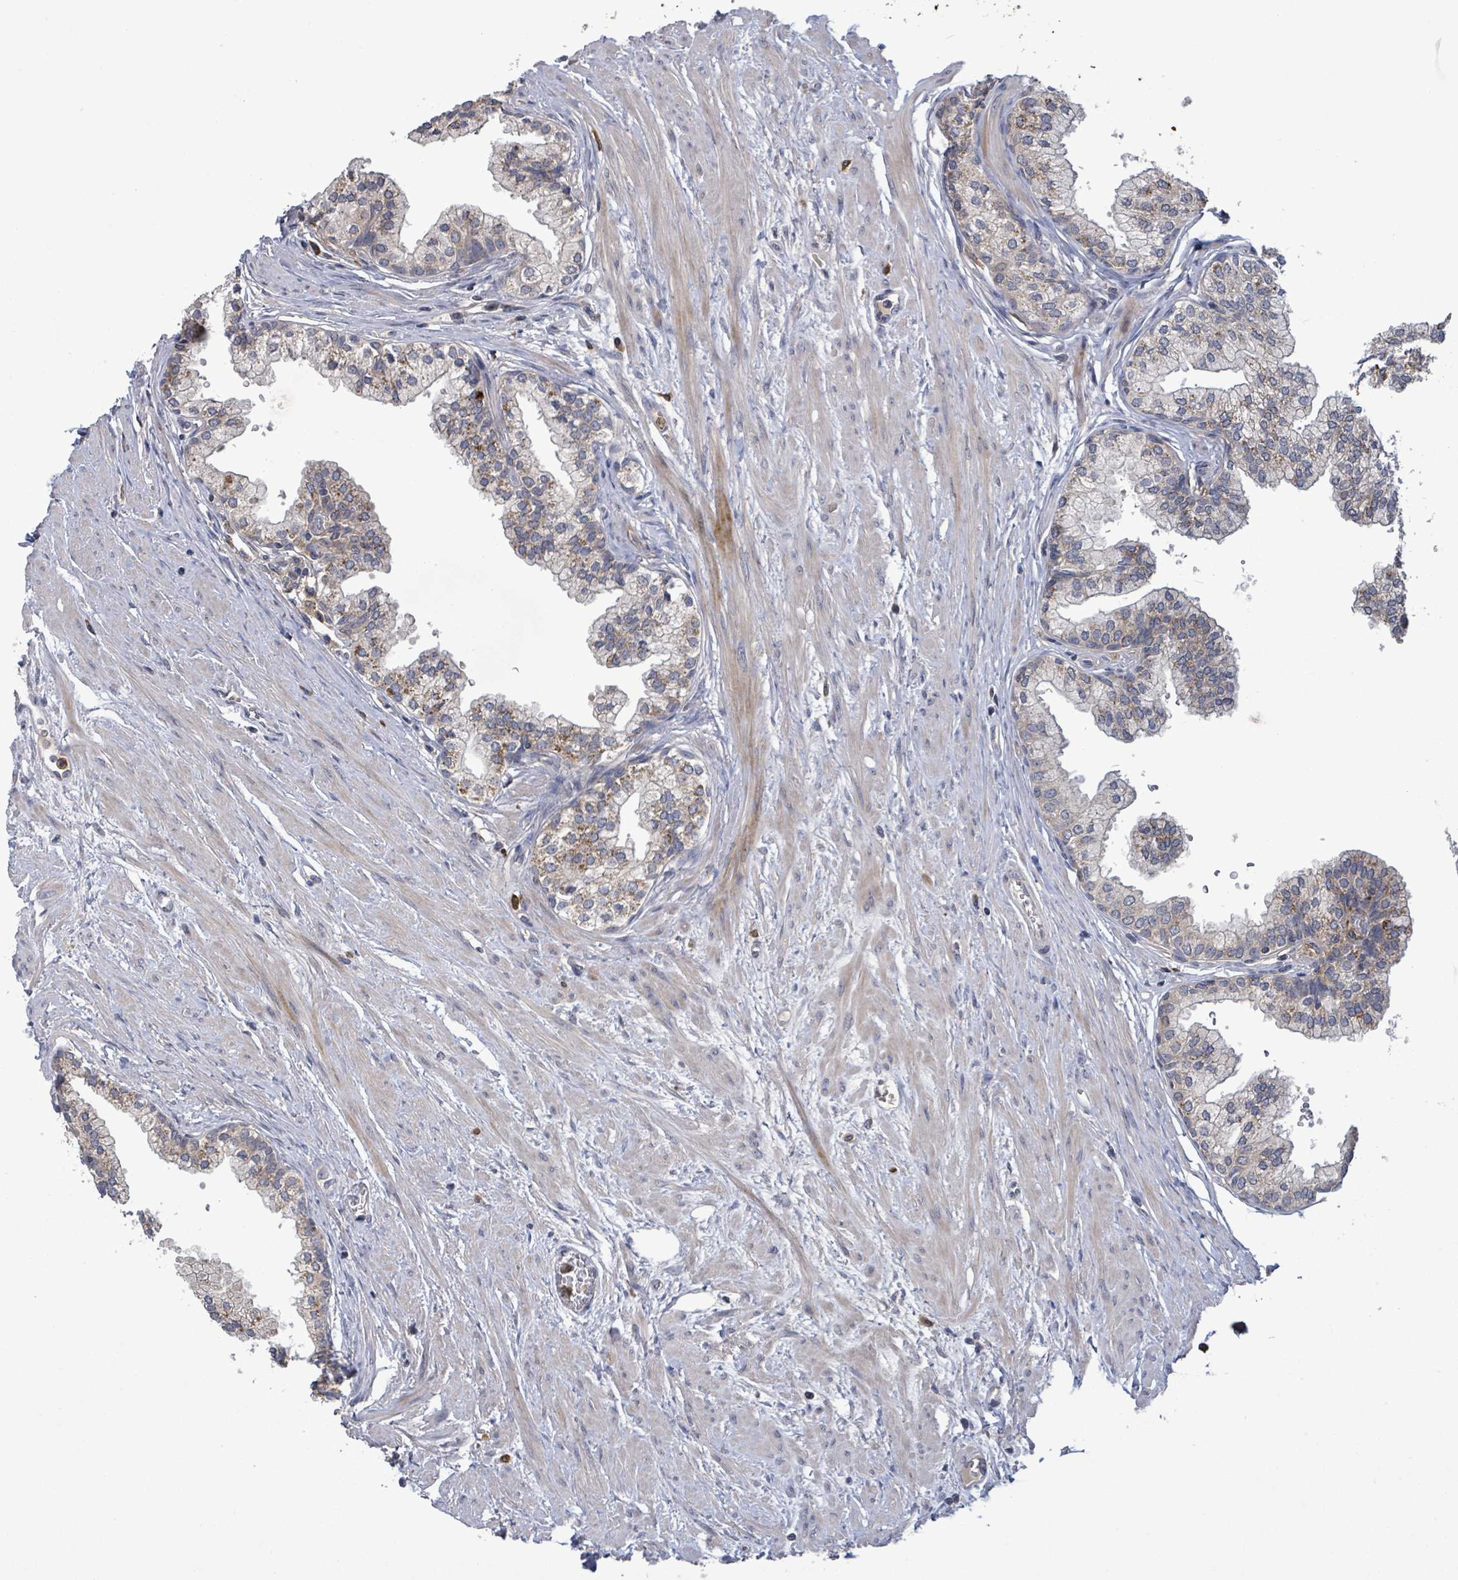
{"staining": {"intensity": "moderate", "quantity": "25%-75%", "location": "cytoplasmic/membranous"}, "tissue": "prostate", "cell_type": "Glandular cells", "image_type": "normal", "snomed": [{"axis": "morphology", "description": "Normal tissue, NOS"}, {"axis": "topography", "description": "Prostate"}], "caption": "Protein expression analysis of unremarkable human prostate reveals moderate cytoplasmic/membranous staining in approximately 25%-75% of glandular cells.", "gene": "SERPINE3", "patient": {"sex": "male", "age": 60}}